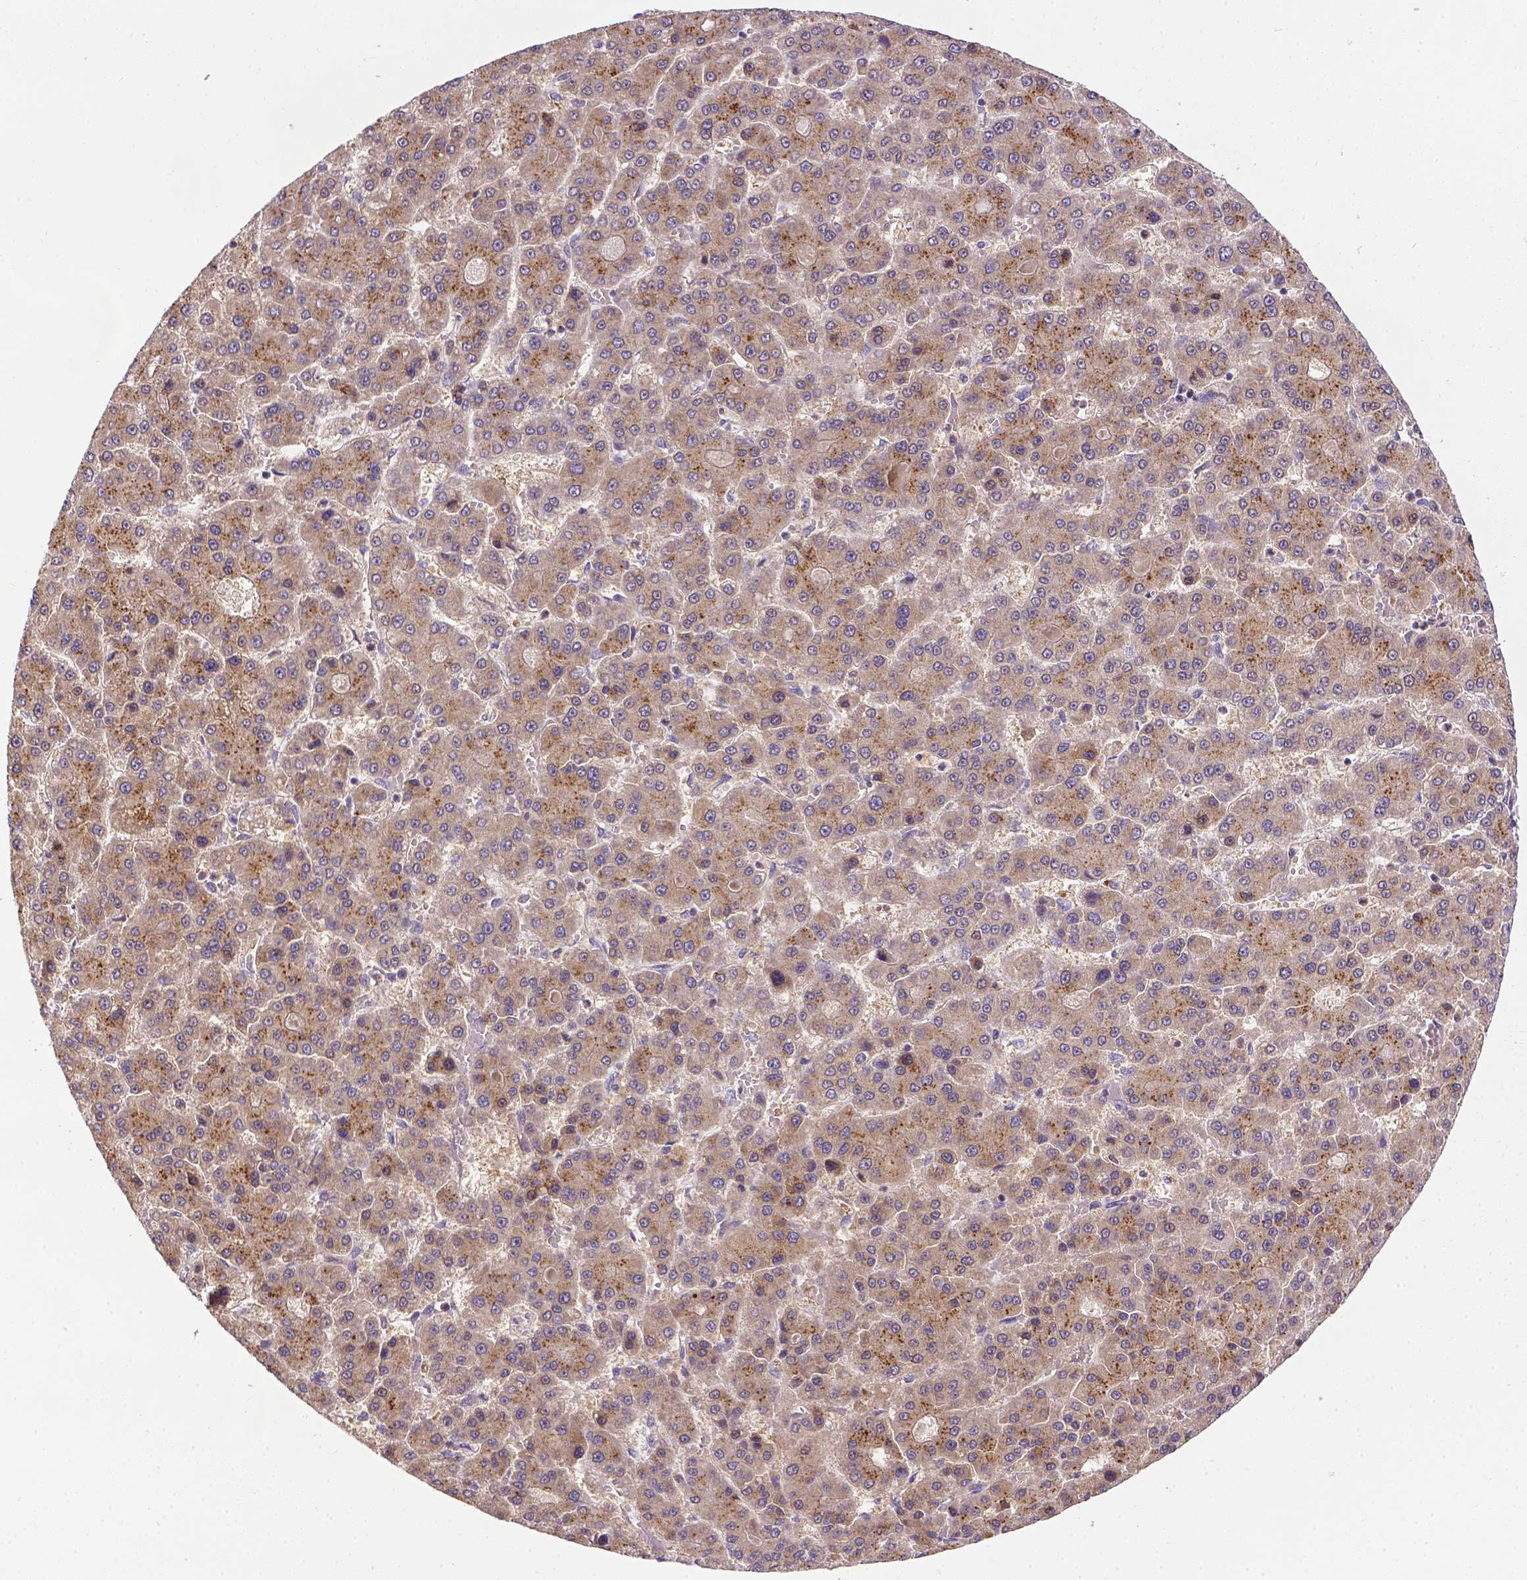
{"staining": {"intensity": "moderate", "quantity": ">75%", "location": "cytoplasmic/membranous"}, "tissue": "liver cancer", "cell_type": "Tumor cells", "image_type": "cancer", "snomed": [{"axis": "morphology", "description": "Carcinoma, Hepatocellular, NOS"}, {"axis": "topography", "description": "Liver"}], "caption": "Immunohistochemical staining of liver hepatocellular carcinoma demonstrates moderate cytoplasmic/membranous protein positivity in approximately >75% of tumor cells.", "gene": "TM4SF18", "patient": {"sex": "male", "age": 70}}